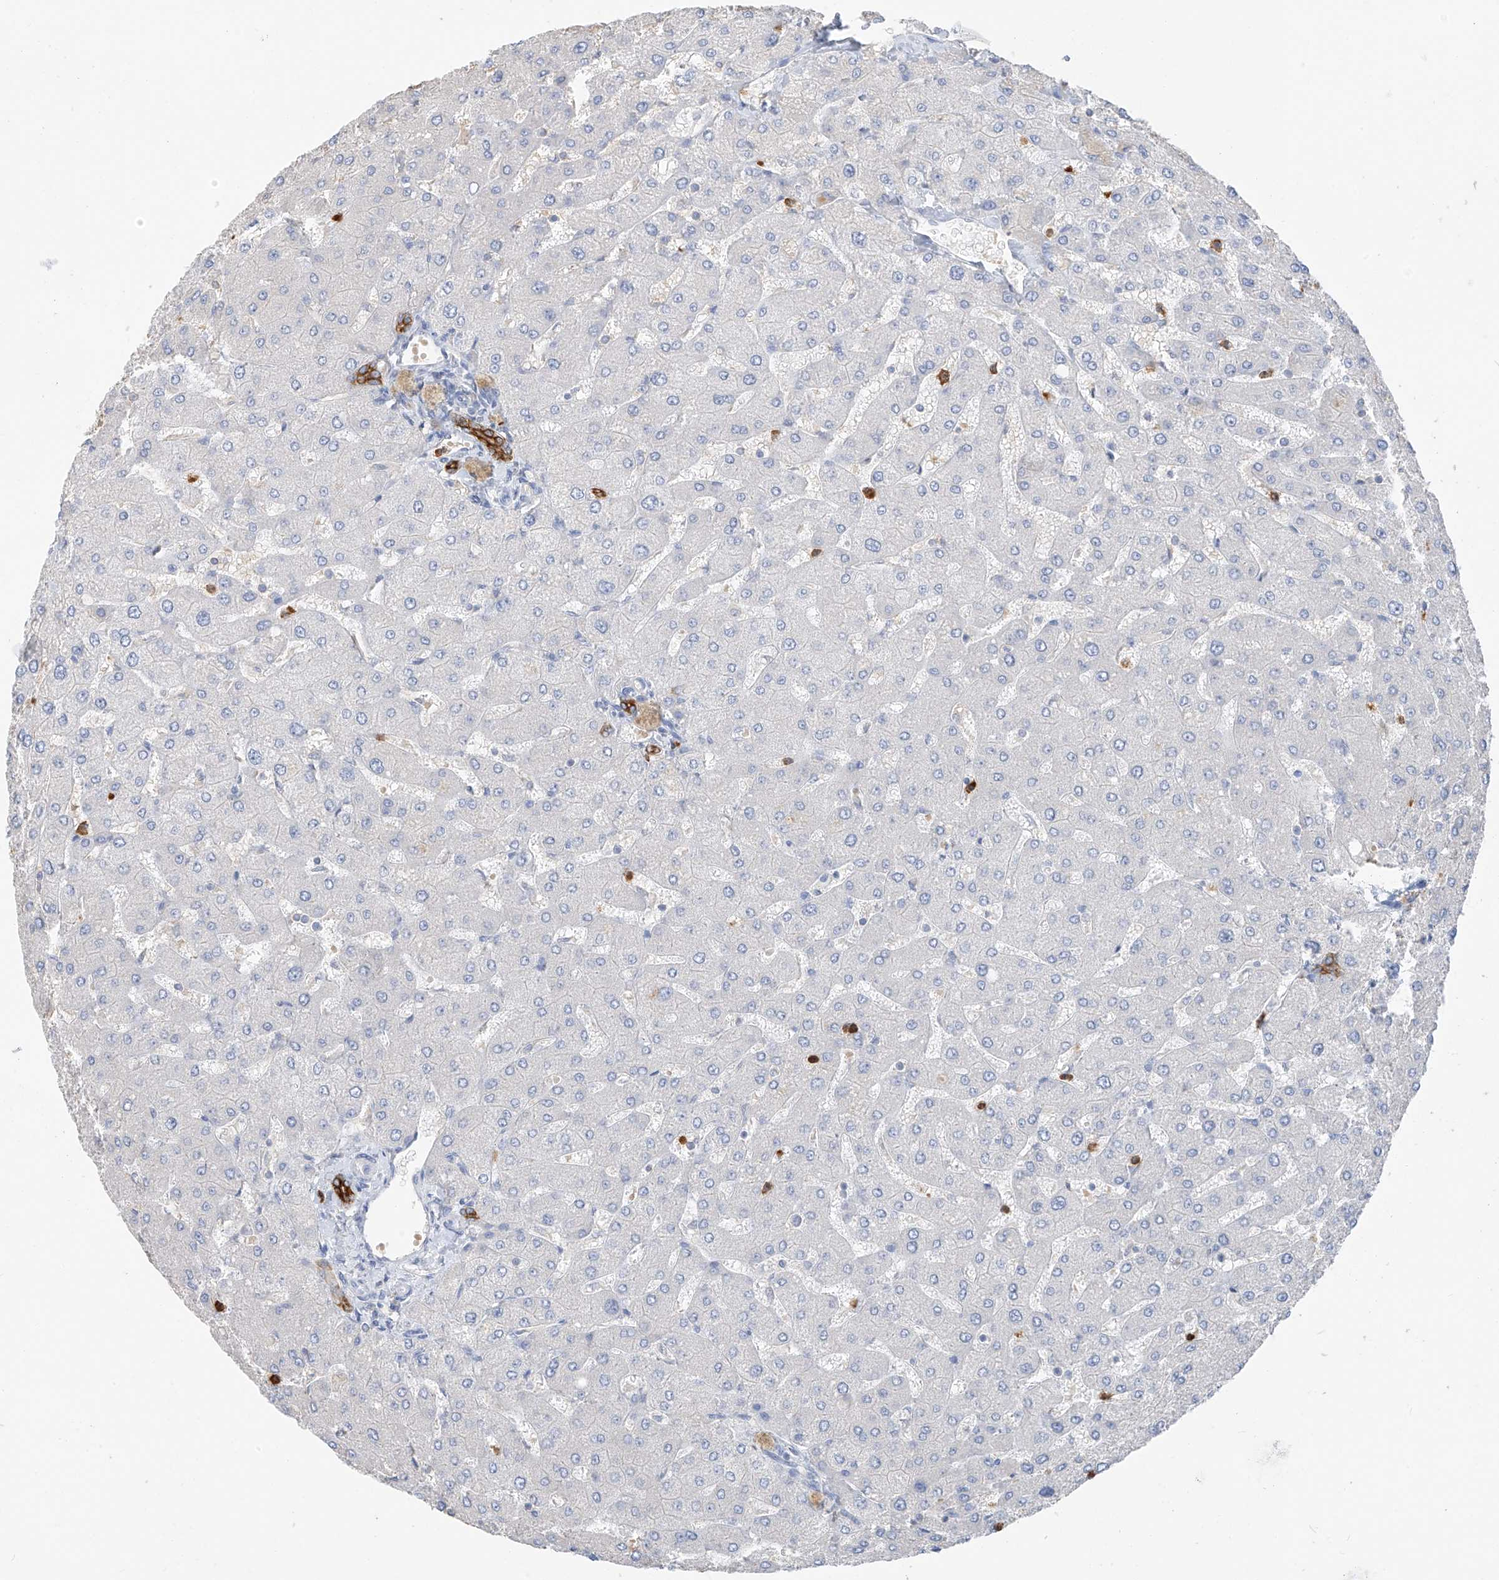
{"staining": {"intensity": "strong", "quantity": ">75%", "location": "cytoplasmic/membranous"}, "tissue": "liver", "cell_type": "Cholangiocytes", "image_type": "normal", "snomed": [{"axis": "morphology", "description": "Normal tissue, NOS"}, {"axis": "topography", "description": "Liver"}], "caption": "Liver was stained to show a protein in brown. There is high levels of strong cytoplasmic/membranous expression in approximately >75% of cholangiocytes. The staining is performed using DAB brown chromogen to label protein expression. The nuclei are counter-stained blue using hematoxylin.", "gene": "PAFAH1B3", "patient": {"sex": "male", "age": 55}}